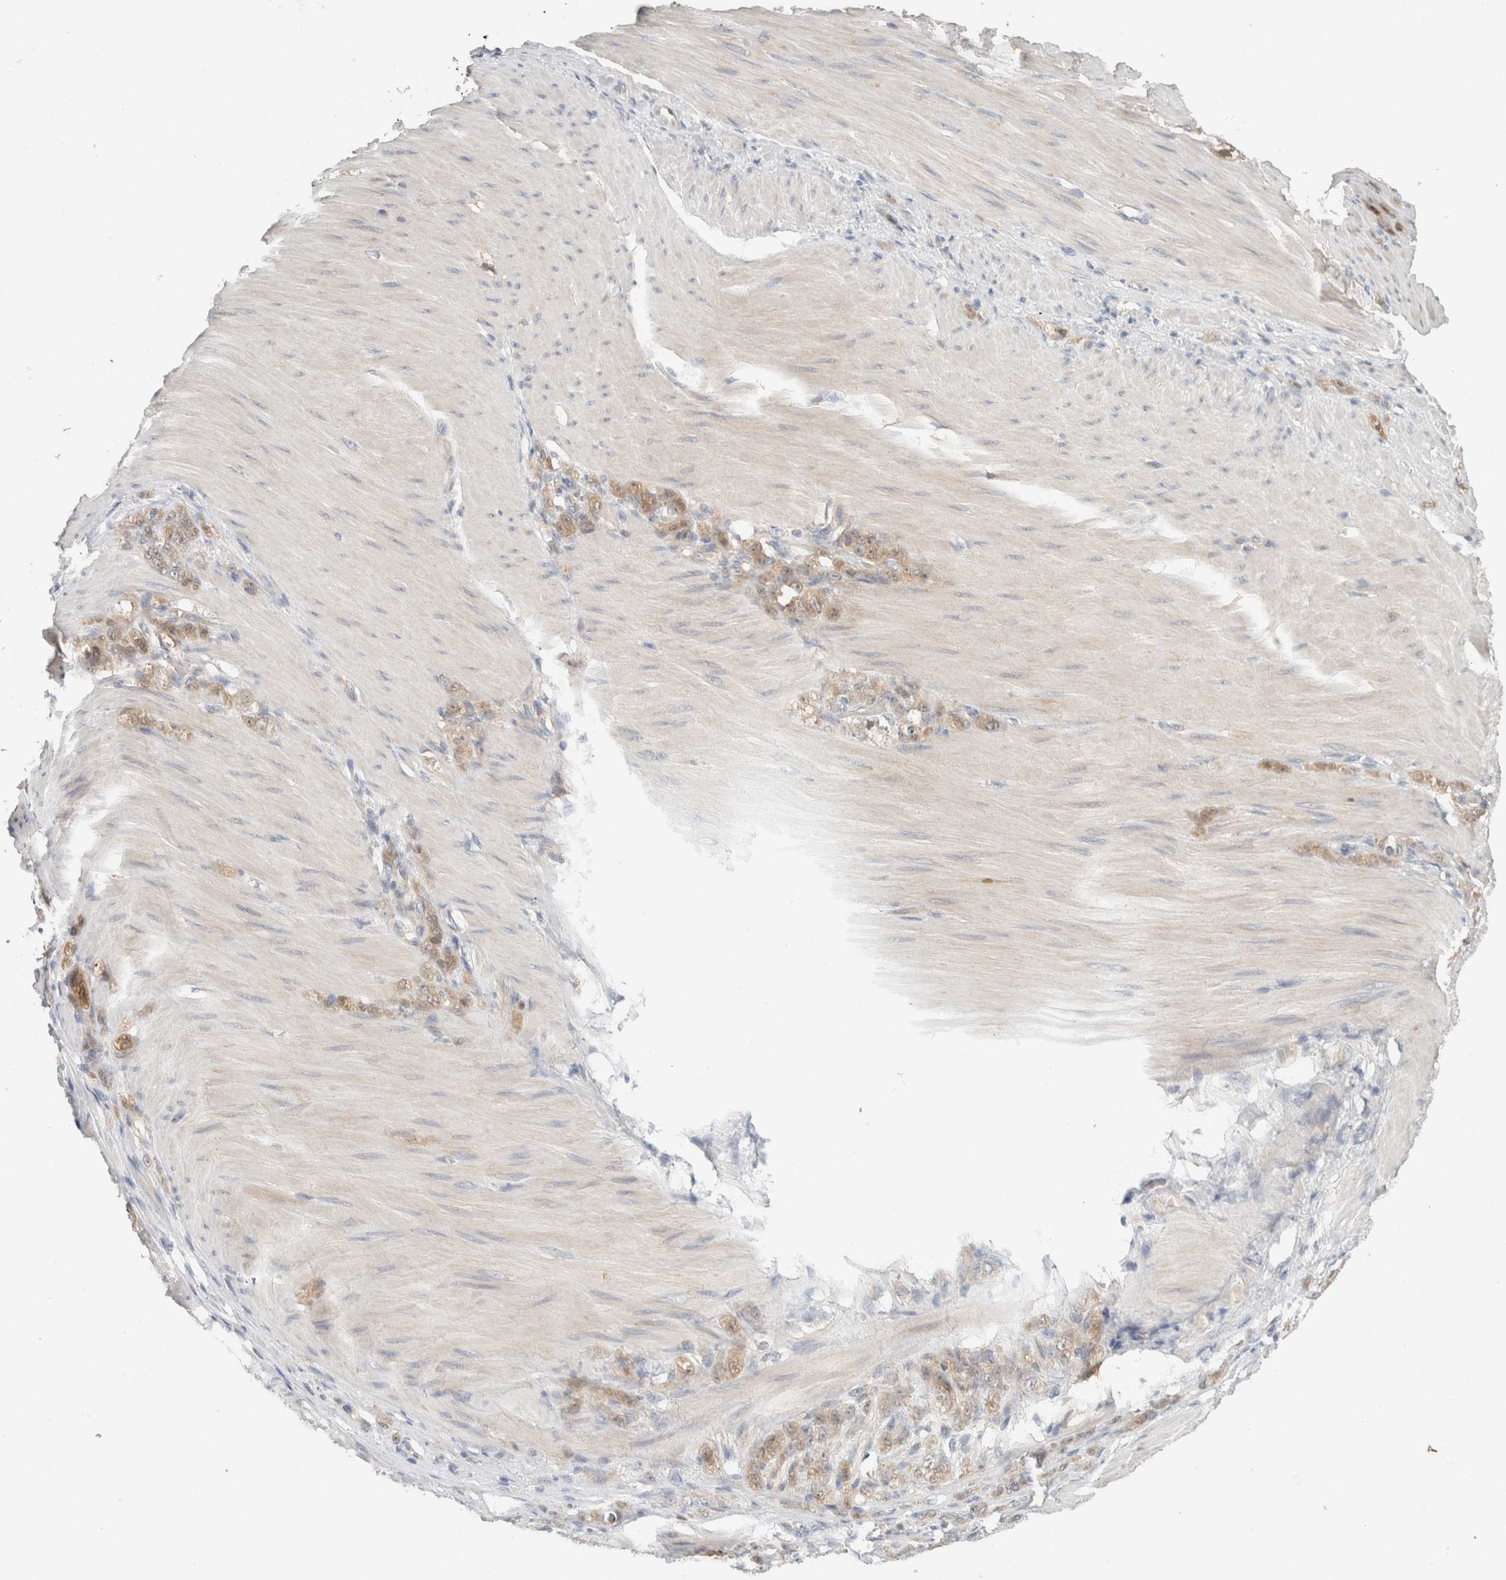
{"staining": {"intensity": "weak", "quantity": ">75%", "location": "cytoplasmic/membranous"}, "tissue": "stomach cancer", "cell_type": "Tumor cells", "image_type": "cancer", "snomed": [{"axis": "morphology", "description": "Normal tissue, NOS"}, {"axis": "morphology", "description": "Adenocarcinoma, NOS"}, {"axis": "topography", "description": "Stomach"}], "caption": "Tumor cells show low levels of weak cytoplasmic/membranous staining in about >75% of cells in stomach cancer.", "gene": "CA13", "patient": {"sex": "male", "age": 82}}